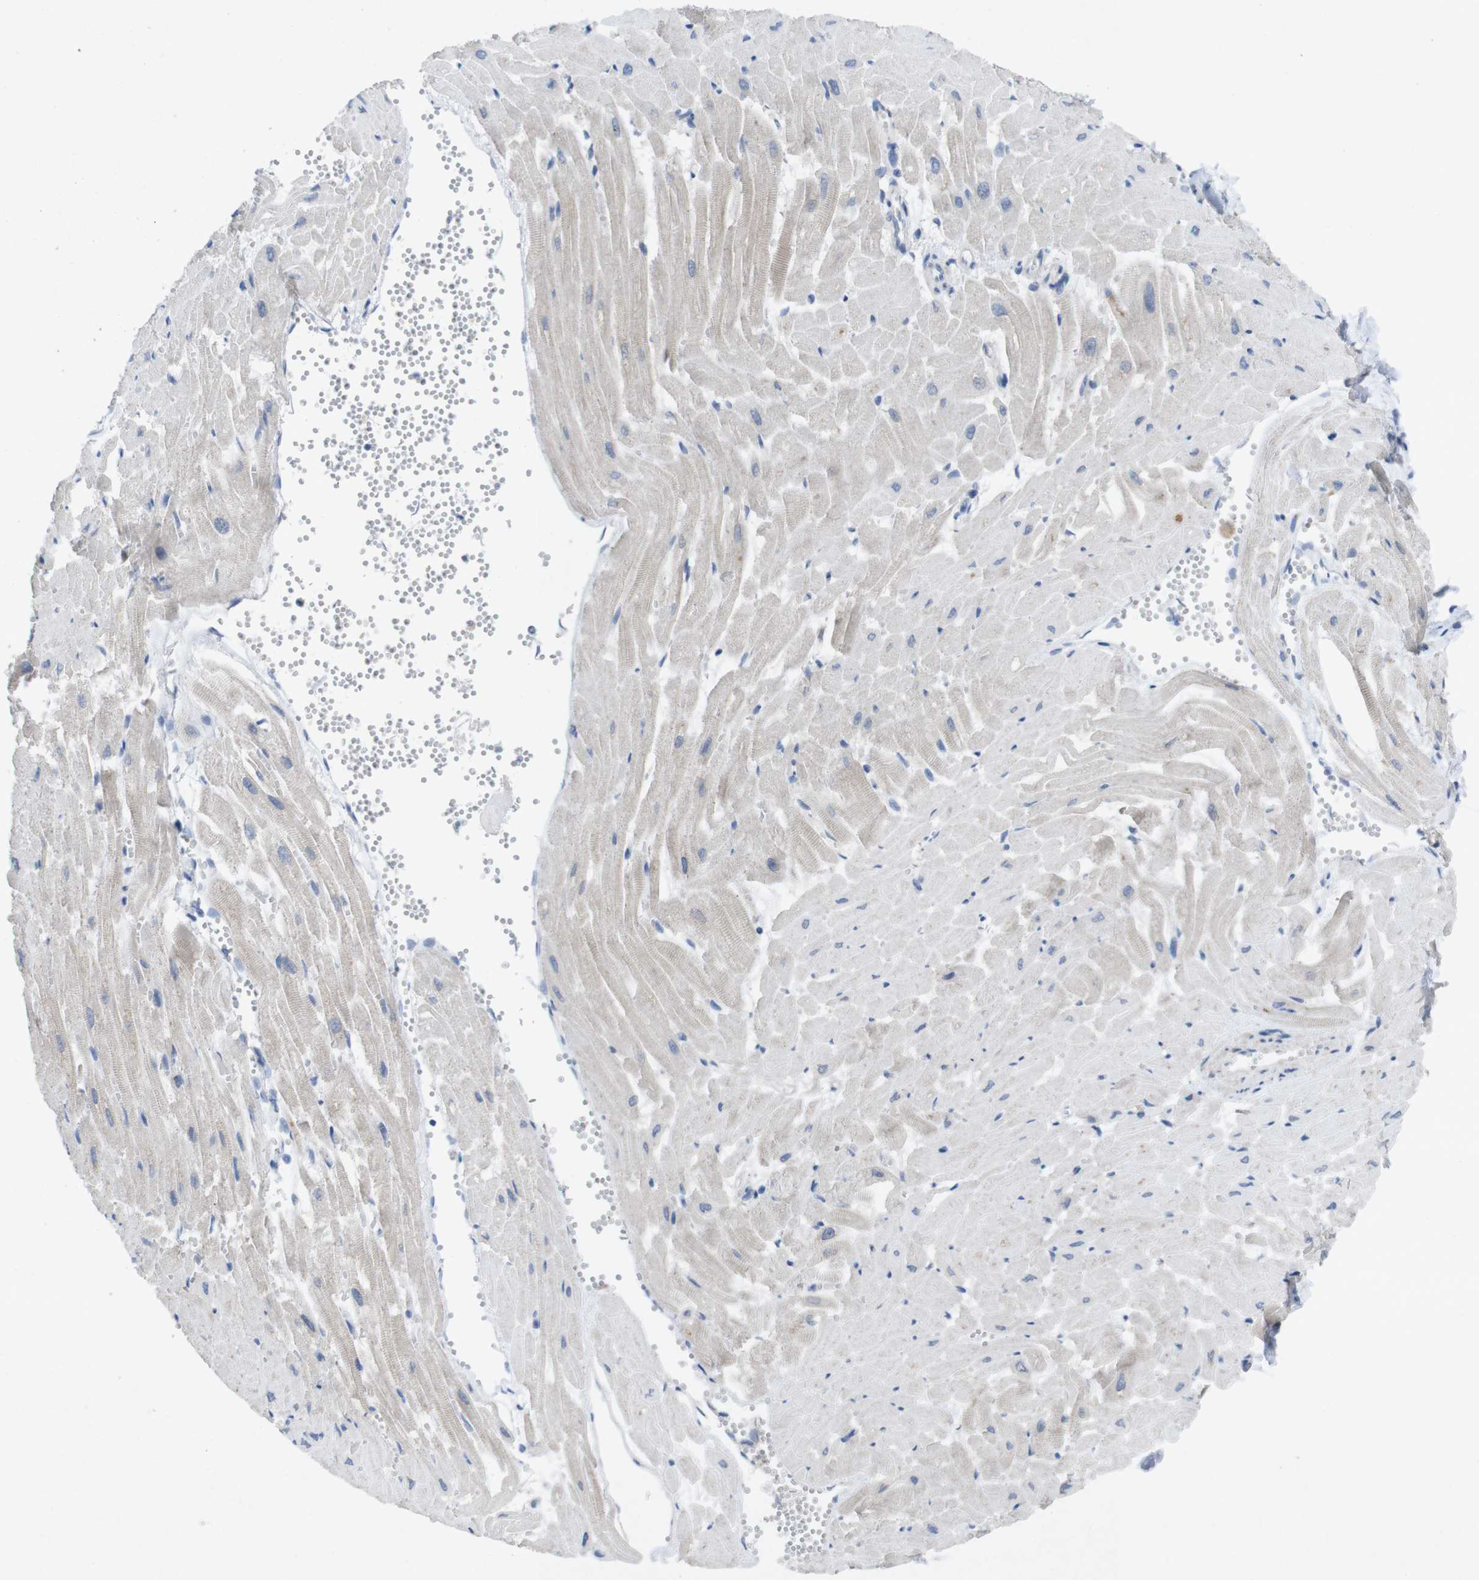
{"staining": {"intensity": "negative", "quantity": "none", "location": "none"}, "tissue": "heart muscle", "cell_type": "Cardiomyocytes", "image_type": "normal", "snomed": [{"axis": "morphology", "description": "Normal tissue, NOS"}, {"axis": "topography", "description": "Heart"}], "caption": "A high-resolution micrograph shows IHC staining of normal heart muscle, which reveals no significant staining in cardiomyocytes.", "gene": "SLAMF7", "patient": {"sex": "female", "age": 19}}